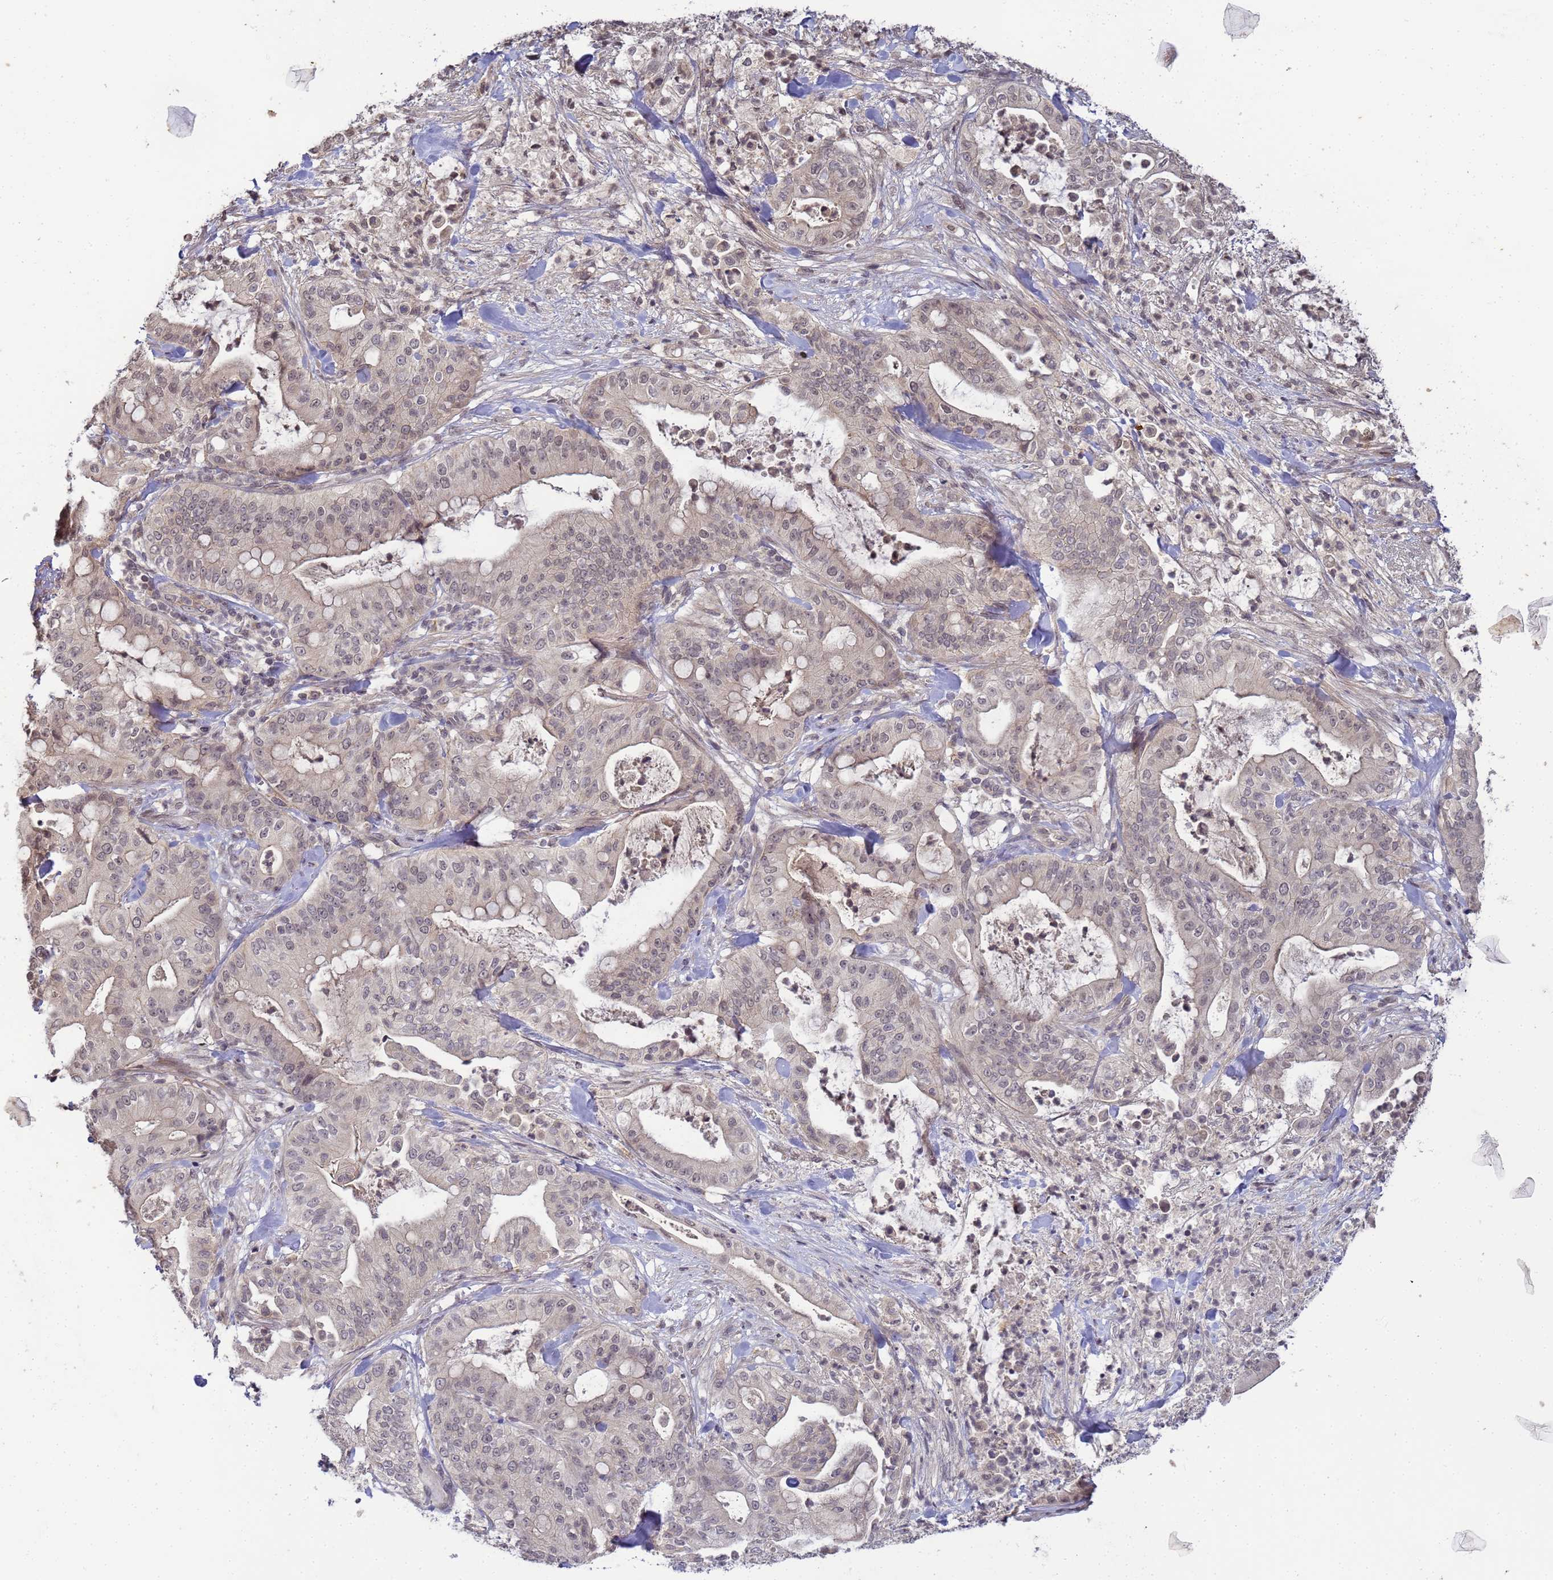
{"staining": {"intensity": "negative", "quantity": "none", "location": "none"}, "tissue": "pancreatic cancer", "cell_type": "Tumor cells", "image_type": "cancer", "snomed": [{"axis": "morphology", "description": "Adenocarcinoma, NOS"}, {"axis": "topography", "description": "Pancreas"}], "caption": "Immunohistochemical staining of human adenocarcinoma (pancreatic) displays no significant expression in tumor cells. (DAB immunohistochemistry visualized using brightfield microscopy, high magnification).", "gene": "MYL7", "patient": {"sex": "male", "age": 71}}